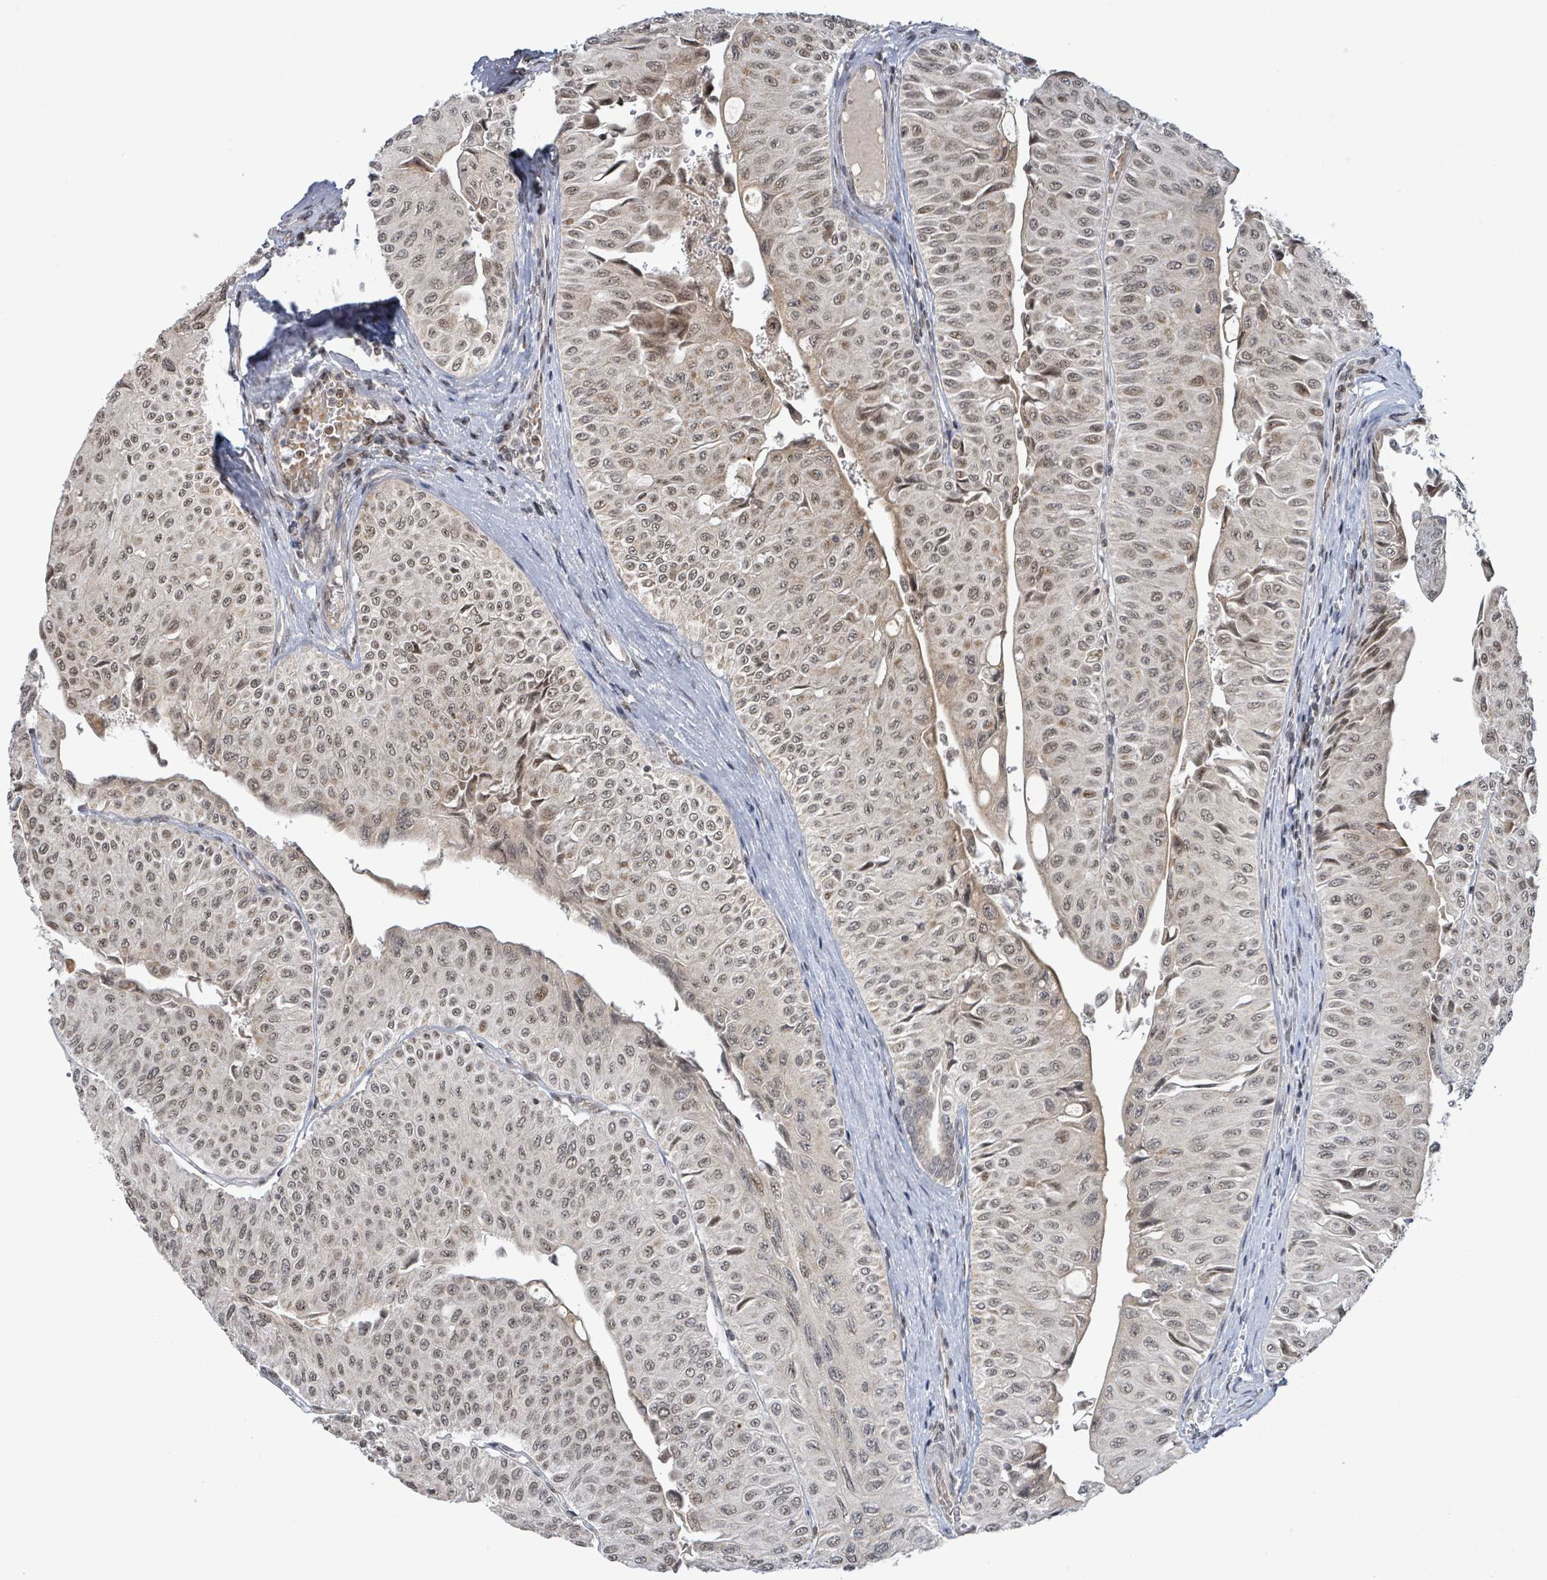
{"staining": {"intensity": "moderate", "quantity": ">75%", "location": "nuclear"}, "tissue": "urothelial cancer", "cell_type": "Tumor cells", "image_type": "cancer", "snomed": [{"axis": "morphology", "description": "Urothelial carcinoma, NOS"}, {"axis": "topography", "description": "Urinary bladder"}], "caption": "A photomicrograph of urothelial cancer stained for a protein reveals moderate nuclear brown staining in tumor cells.", "gene": "SBF2", "patient": {"sex": "male", "age": 59}}